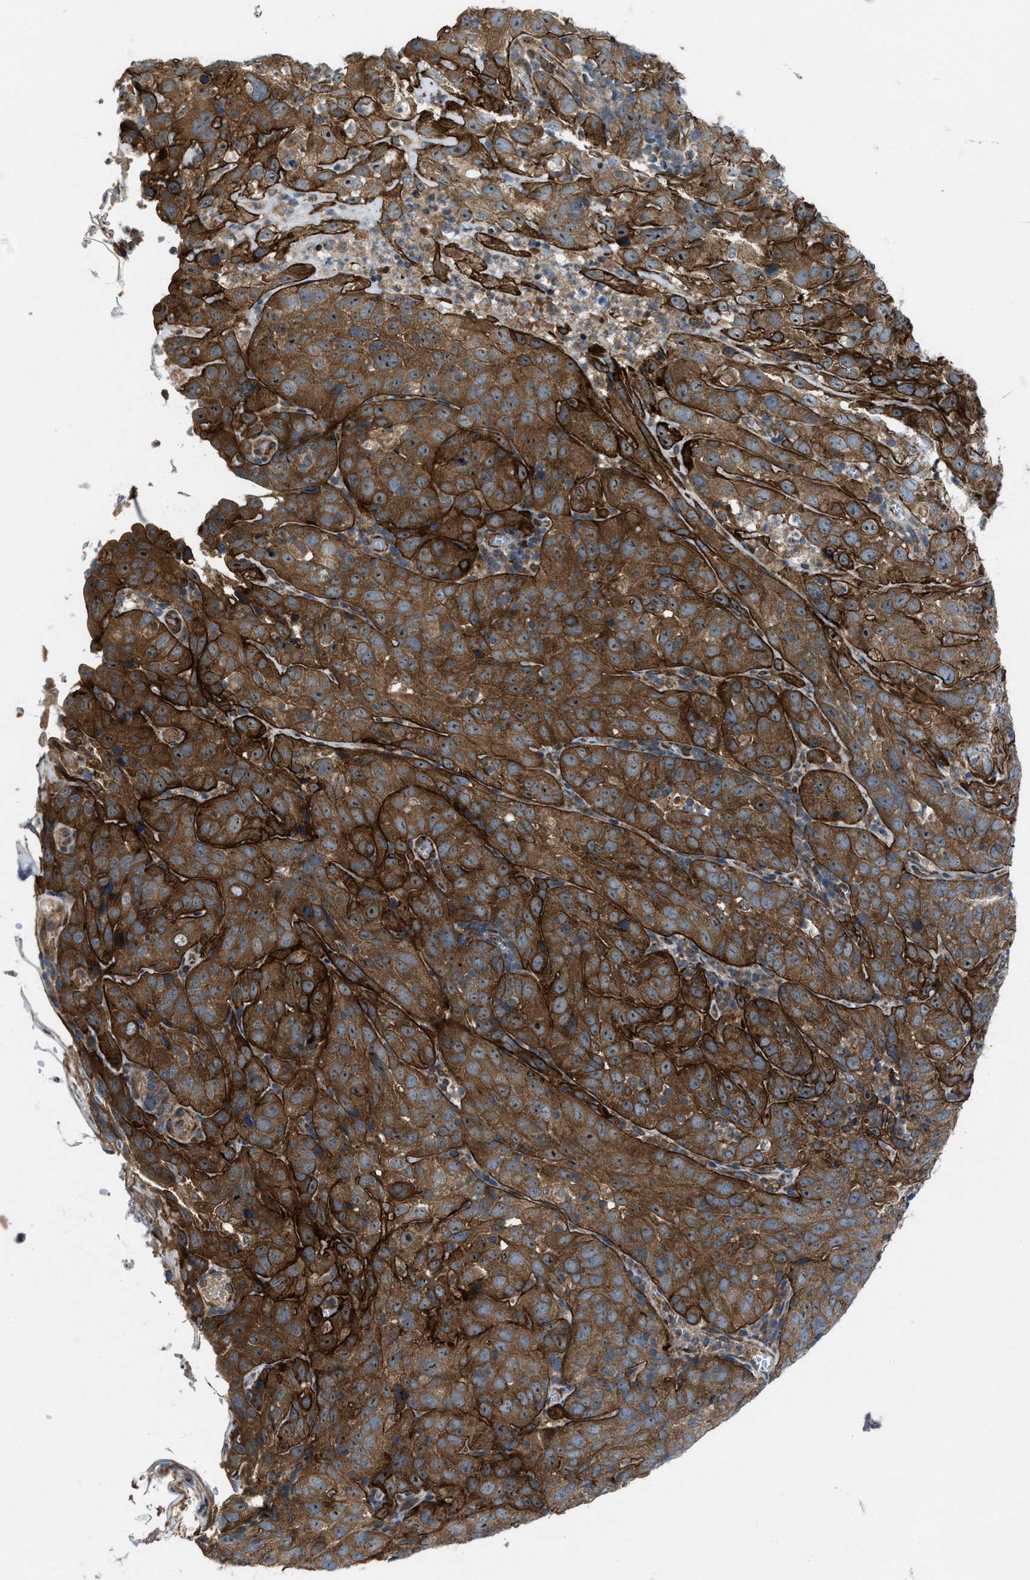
{"staining": {"intensity": "strong", "quantity": ">75%", "location": "cytoplasmic/membranous"}, "tissue": "cervical cancer", "cell_type": "Tumor cells", "image_type": "cancer", "snomed": [{"axis": "morphology", "description": "Squamous cell carcinoma, NOS"}, {"axis": "topography", "description": "Cervix"}], "caption": "Strong cytoplasmic/membranous protein expression is appreciated in approximately >75% of tumor cells in cervical cancer (squamous cell carcinoma).", "gene": "URGCP", "patient": {"sex": "female", "age": 32}}